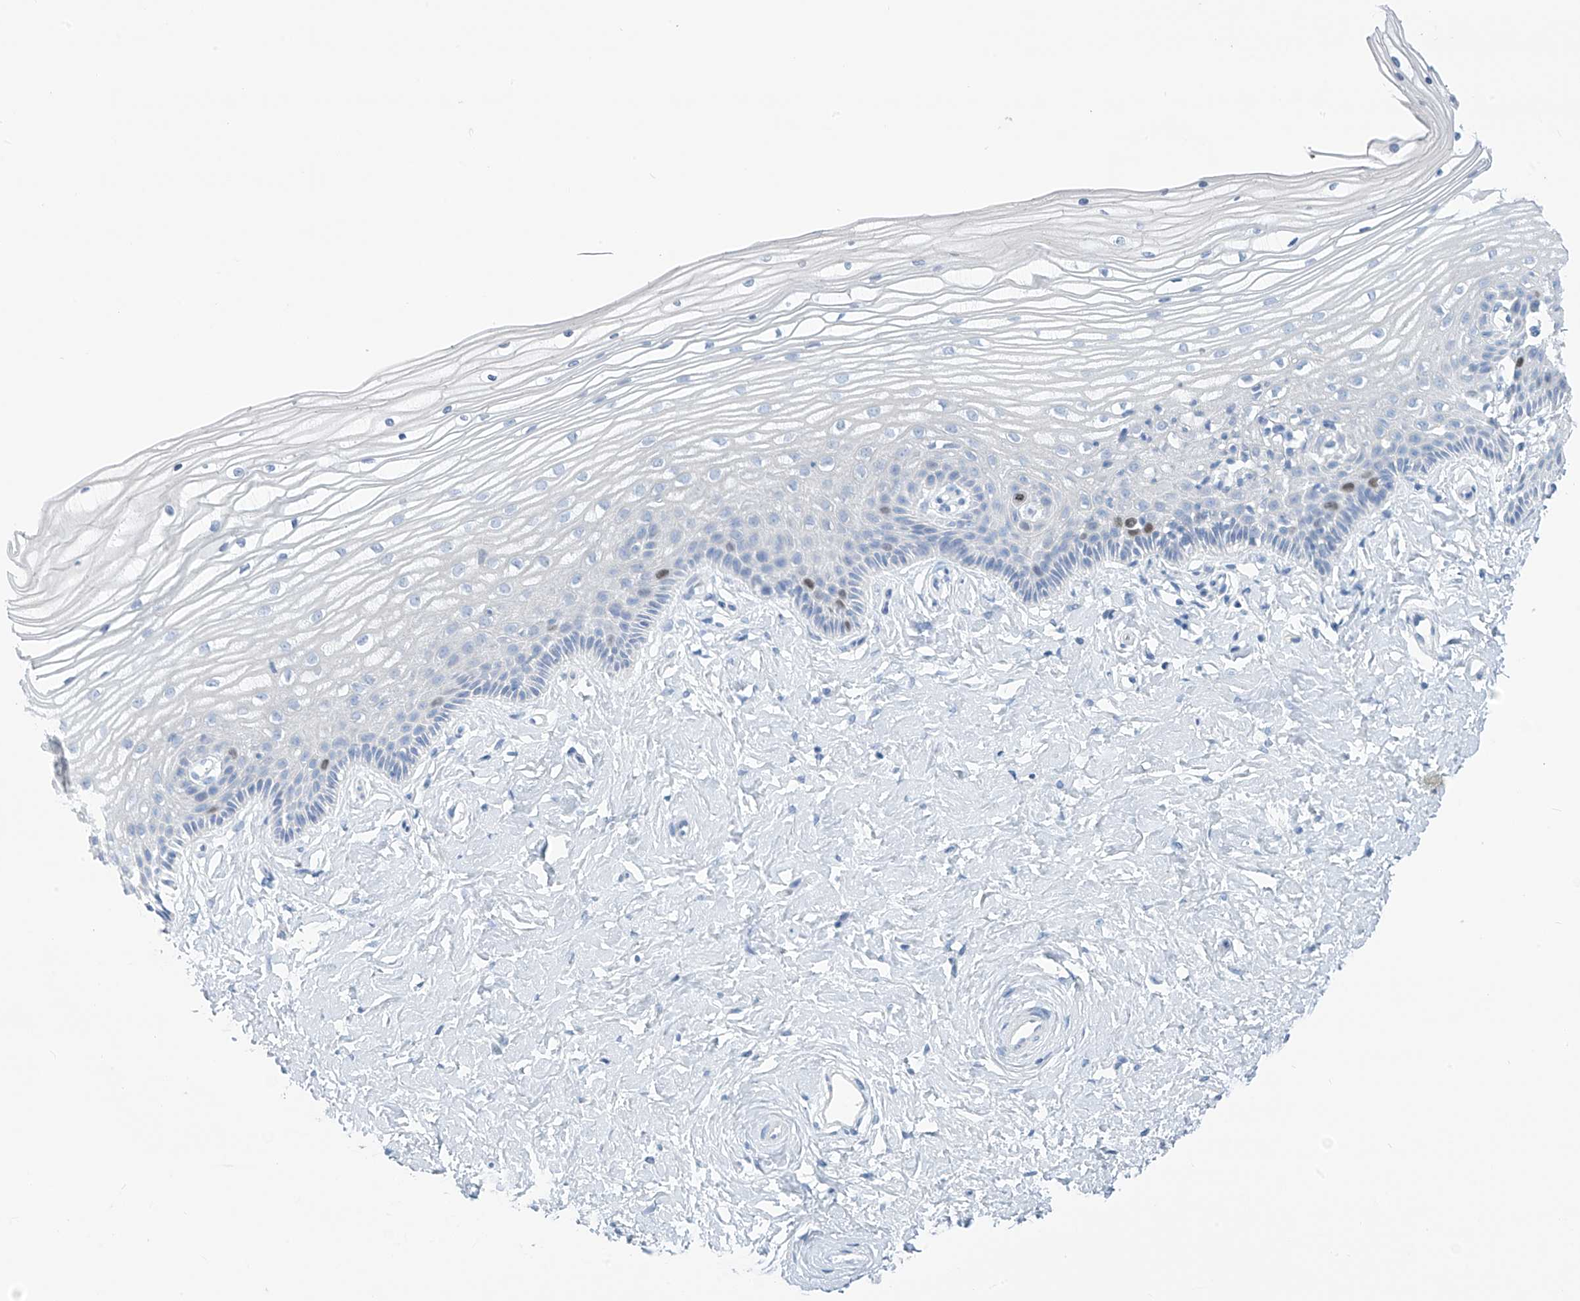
{"staining": {"intensity": "moderate", "quantity": "<25%", "location": "nuclear"}, "tissue": "vagina", "cell_type": "Squamous epithelial cells", "image_type": "normal", "snomed": [{"axis": "morphology", "description": "Normal tissue, NOS"}, {"axis": "topography", "description": "Vagina"}, {"axis": "topography", "description": "Cervix"}], "caption": "Brown immunohistochemical staining in normal human vagina reveals moderate nuclear expression in about <25% of squamous epithelial cells.", "gene": "SGO2", "patient": {"sex": "female", "age": 40}}